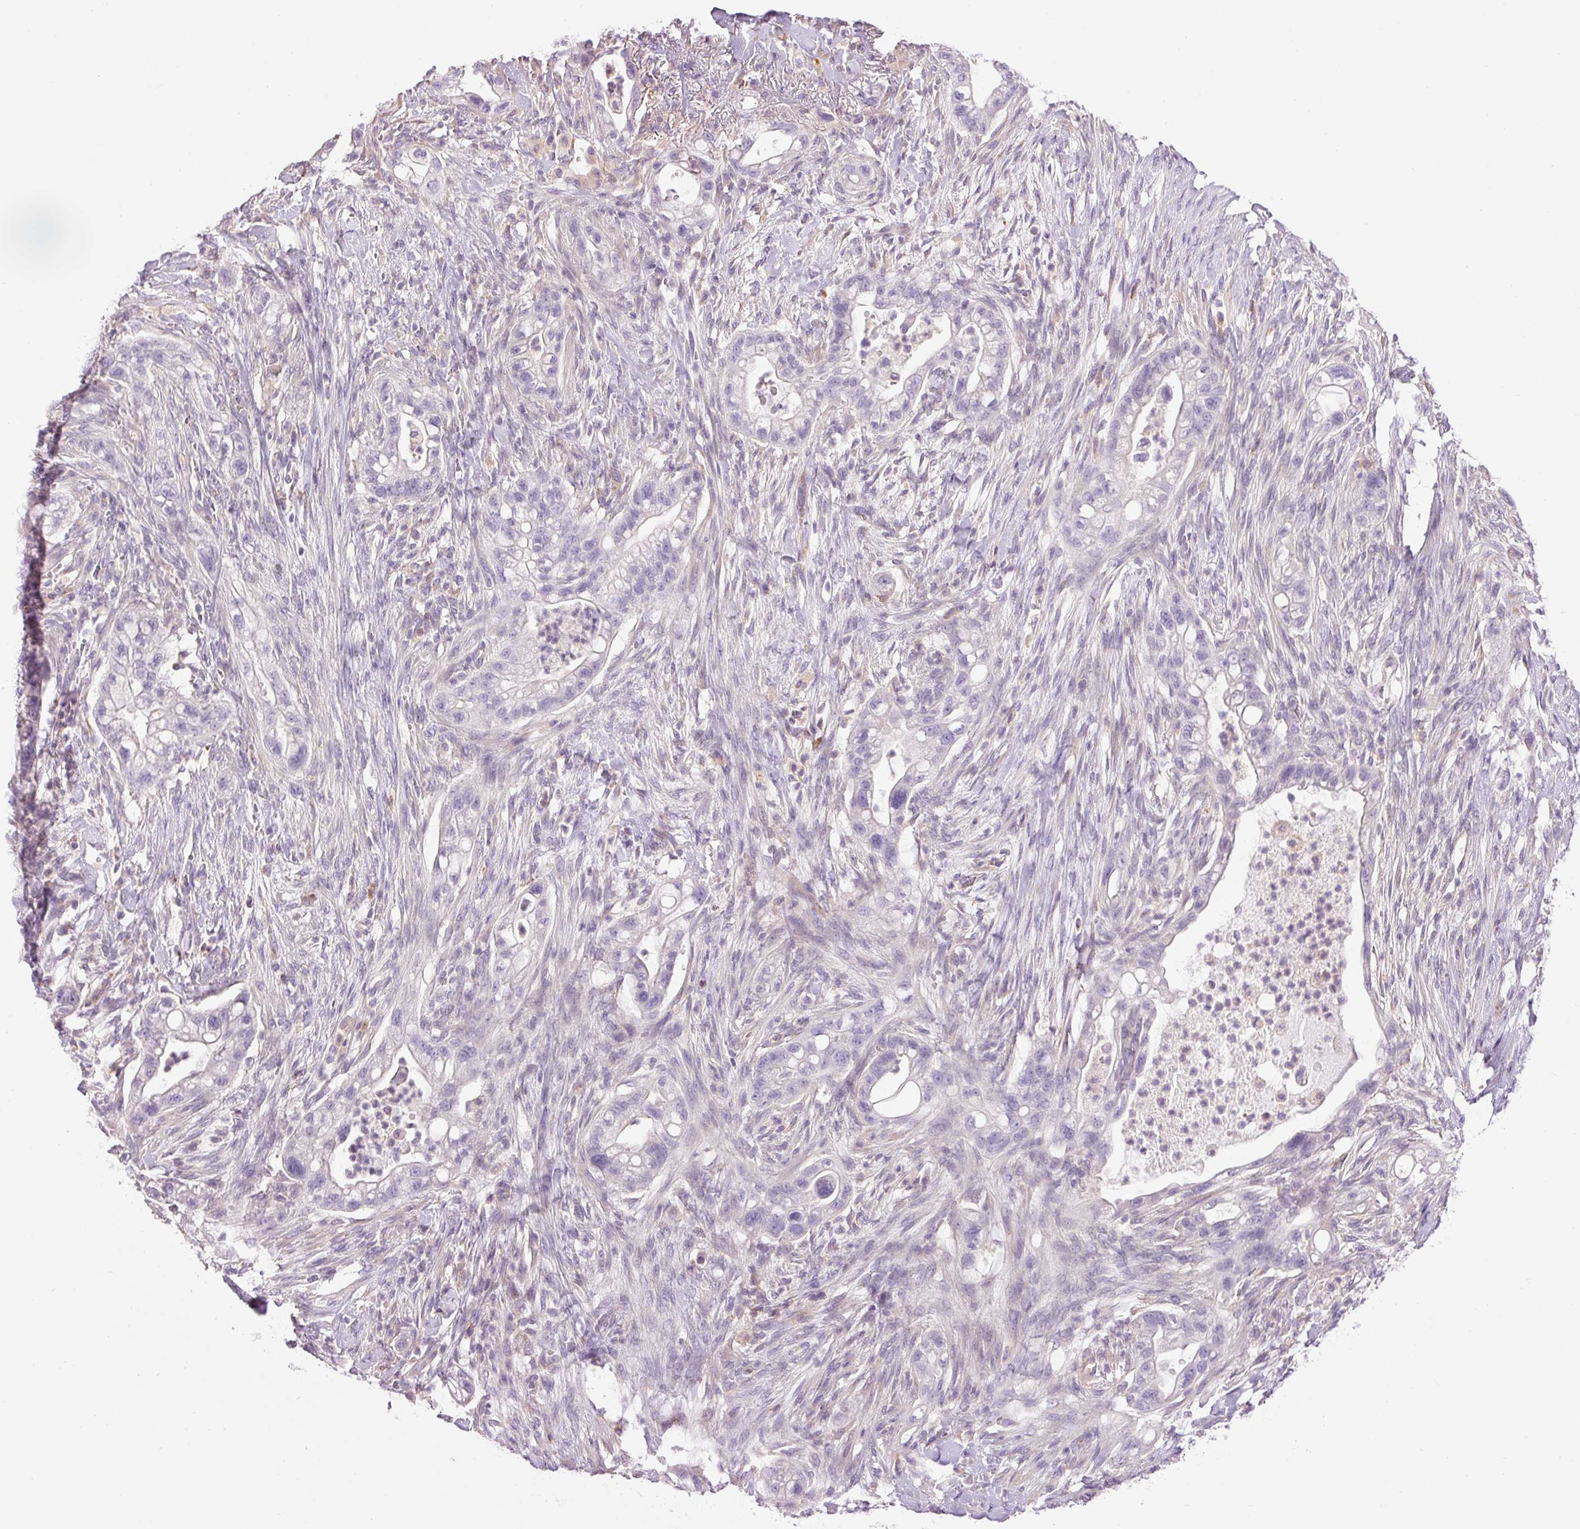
{"staining": {"intensity": "negative", "quantity": "none", "location": "none"}, "tissue": "pancreatic cancer", "cell_type": "Tumor cells", "image_type": "cancer", "snomed": [{"axis": "morphology", "description": "Adenocarcinoma, NOS"}, {"axis": "topography", "description": "Pancreas"}], "caption": "This is an immunohistochemistry photomicrograph of pancreatic cancer. There is no positivity in tumor cells.", "gene": "DOK6", "patient": {"sex": "male", "age": 44}}